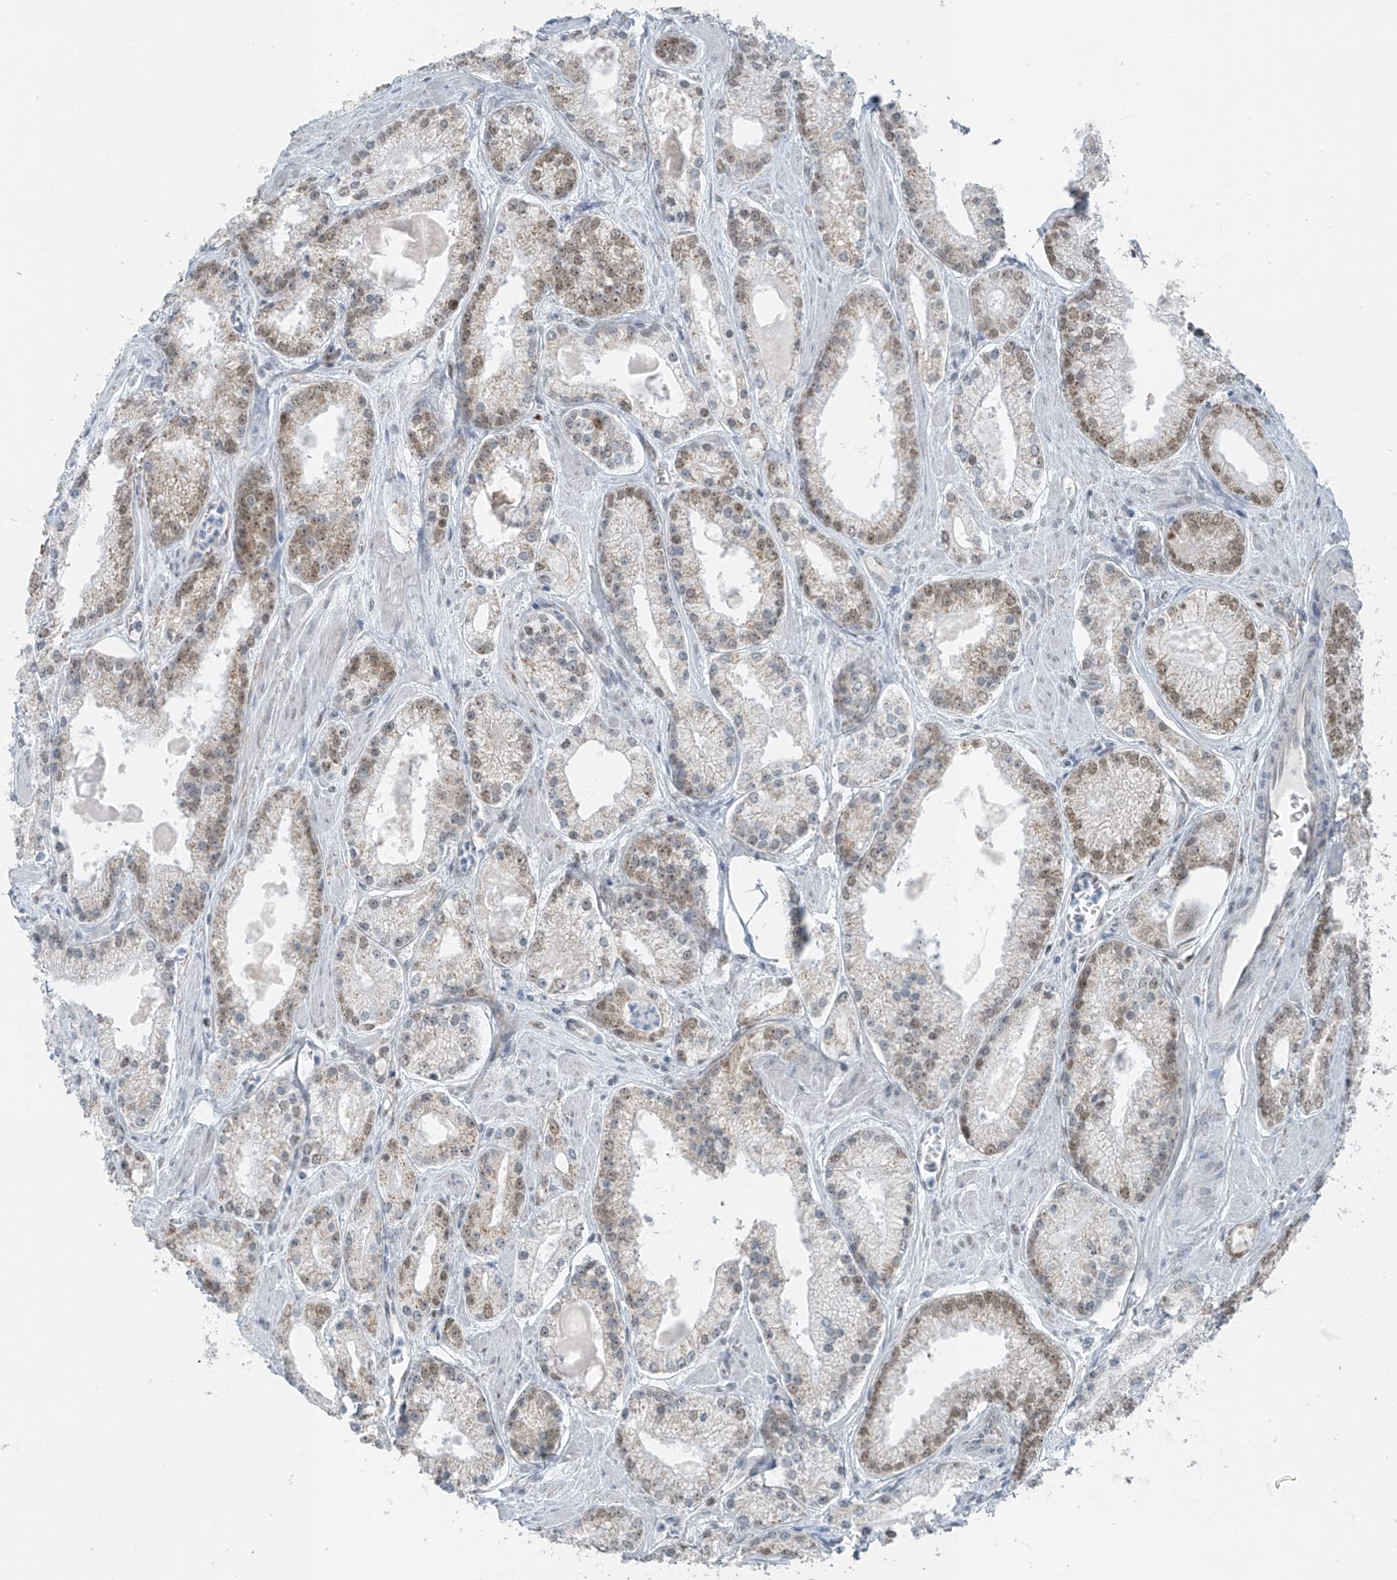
{"staining": {"intensity": "weak", "quantity": "25%-75%", "location": "nuclear"}, "tissue": "prostate cancer", "cell_type": "Tumor cells", "image_type": "cancer", "snomed": [{"axis": "morphology", "description": "Adenocarcinoma, Low grade"}, {"axis": "topography", "description": "Prostate"}], "caption": "Immunohistochemical staining of prostate cancer (low-grade adenocarcinoma) shows weak nuclear protein expression in about 25%-75% of tumor cells.", "gene": "WRNIP1", "patient": {"sex": "male", "age": 54}}